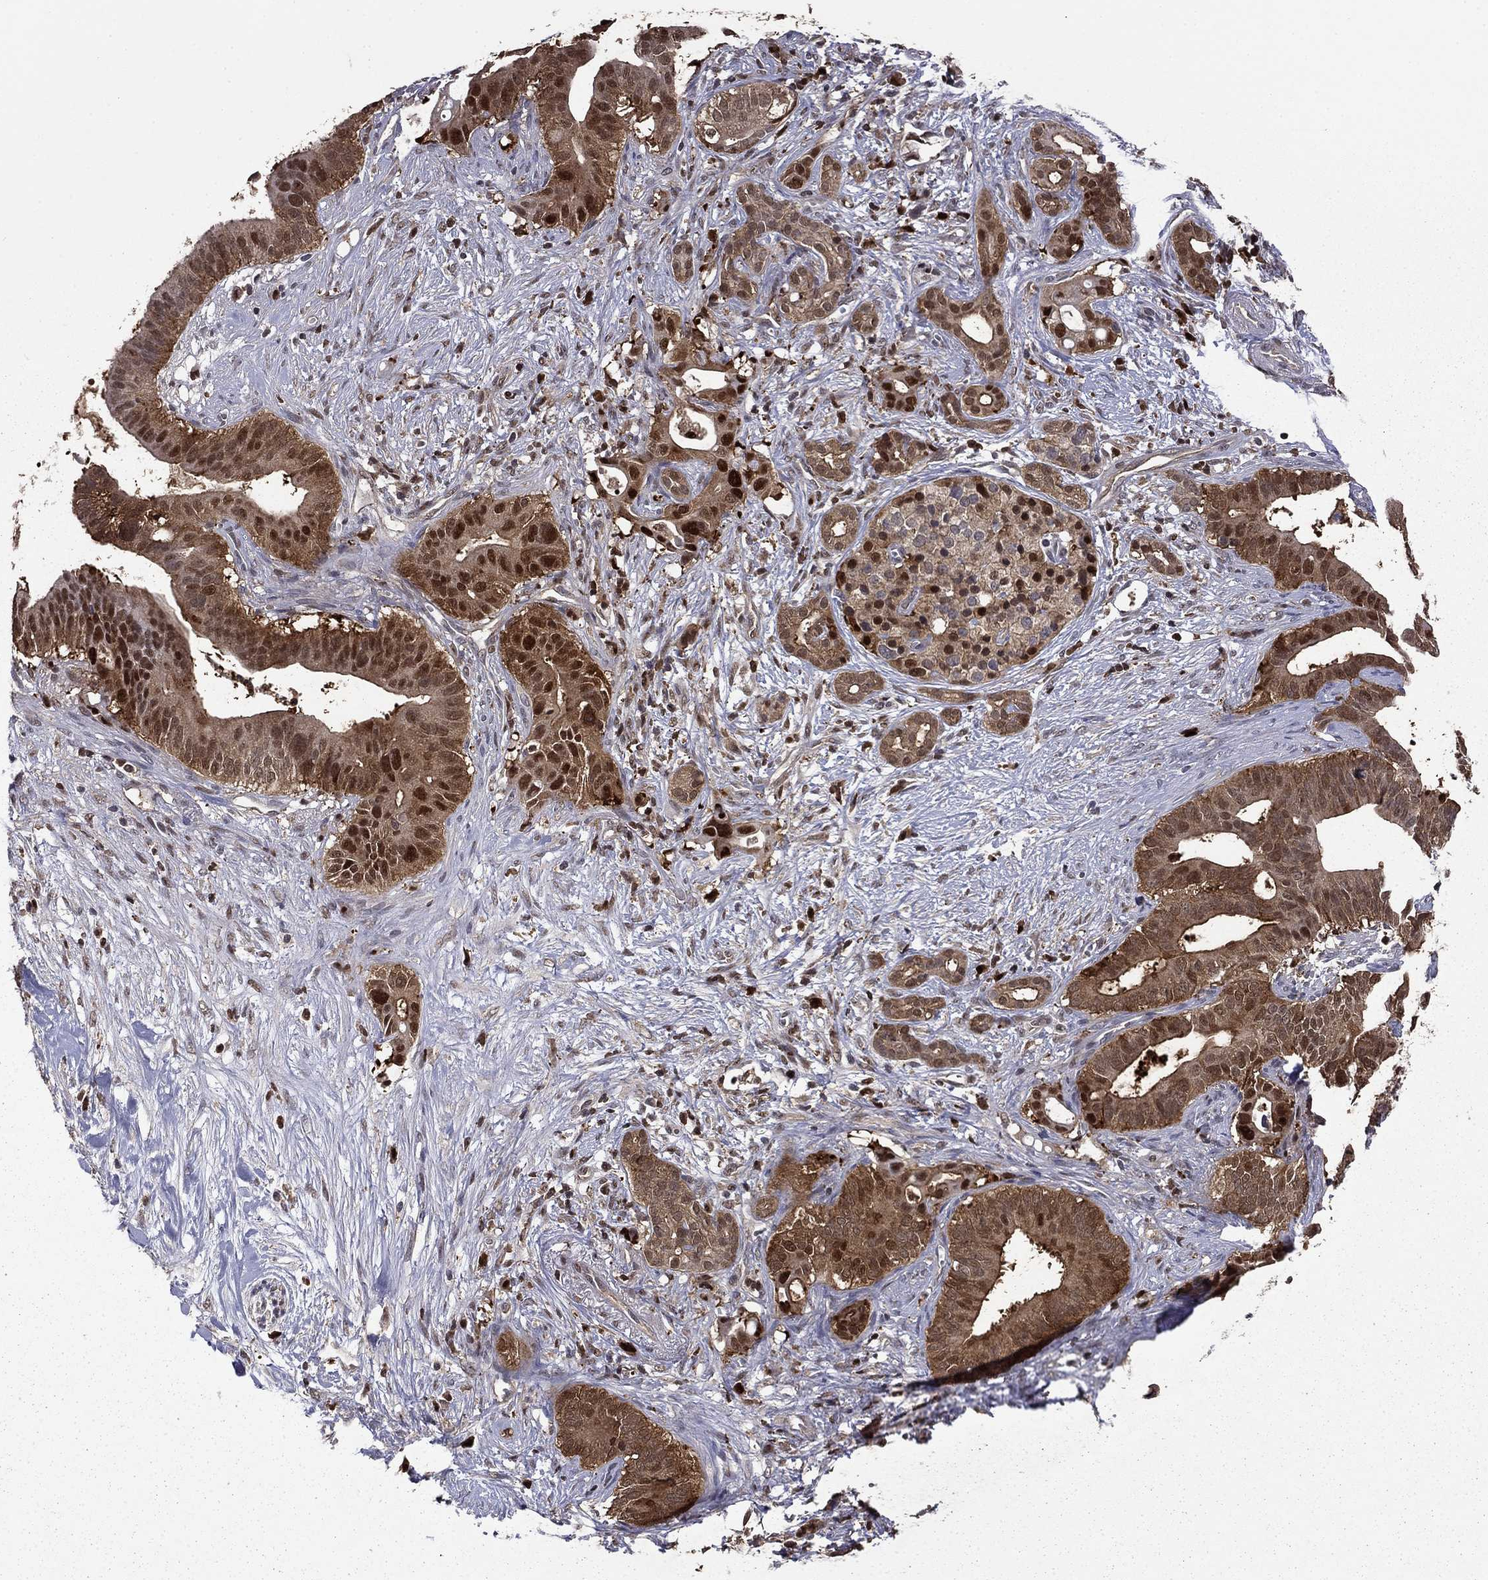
{"staining": {"intensity": "strong", "quantity": "<25%", "location": "nuclear"}, "tissue": "pancreatic cancer", "cell_type": "Tumor cells", "image_type": "cancer", "snomed": [{"axis": "morphology", "description": "Adenocarcinoma, NOS"}, {"axis": "topography", "description": "Pancreas"}], "caption": "Immunohistochemistry histopathology image of neoplastic tissue: human pancreatic cancer stained using immunohistochemistry (IHC) demonstrates medium levels of strong protein expression localized specifically in the nuclear of tumor cells, appearing as a nuclear brown color.", "gene": "APPBP2", "patient": {"sex": "male", "age": 61}}